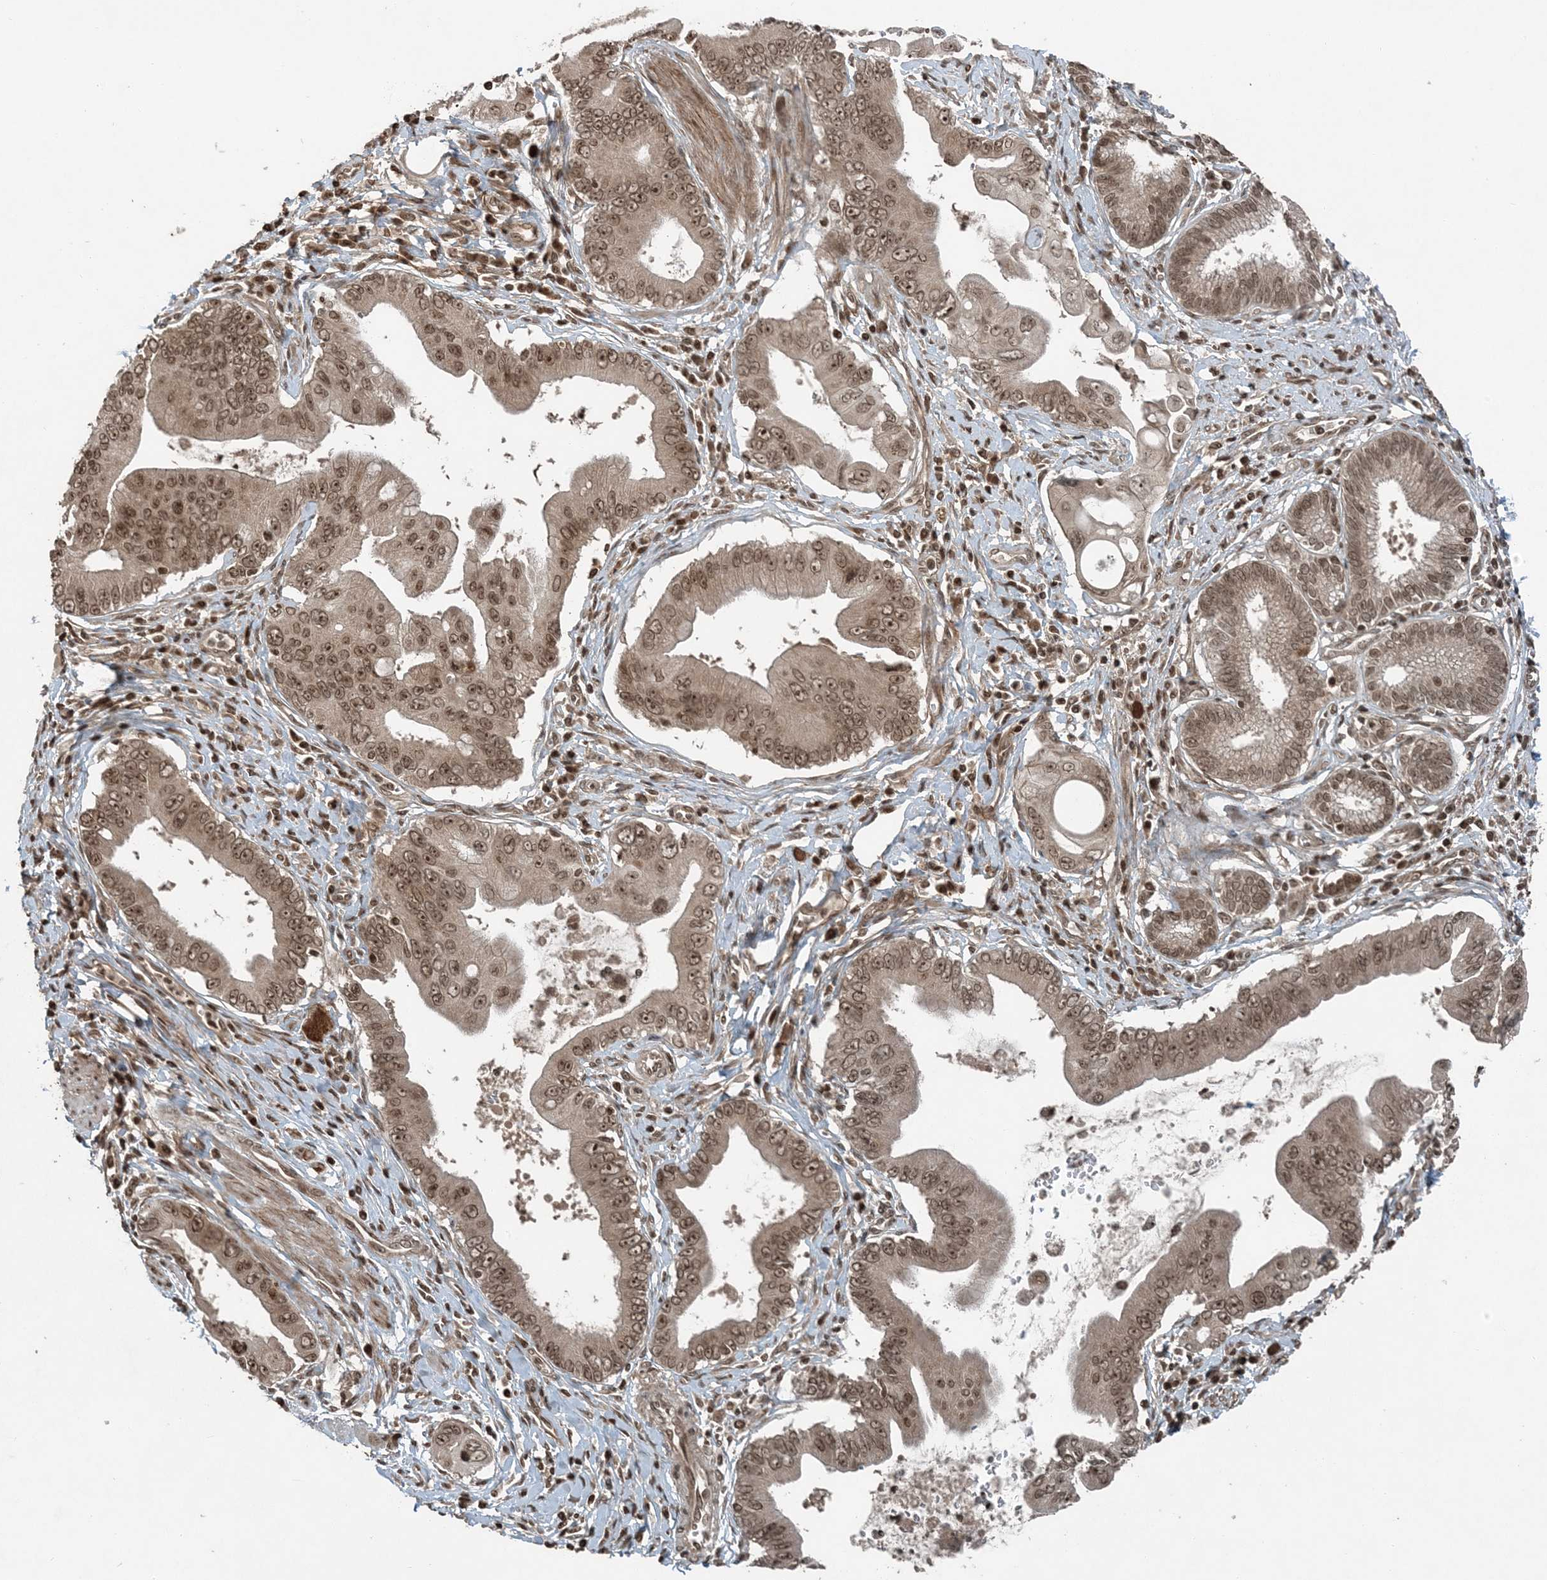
{"staining": {"intensity": "moderate", "quantity": ">75%", "location": "cytoplasmic/membranous,nuclear"}, "tissue": "pancreatic cancer", "cell_type": "Tumor cells", "image_type": "cancer", "snomed": [{"axis": "morphology", "description": "Adenocarcinoma, NOS"}, {"axis": "topography", "description": "Pancreas"}], "caption": "Protein staining shows moderate cytoplasmic/membranous and nuclear positivity in about >75% of tumor cells in pancreatic cancer.", "gene": "ZFAND2B", "patient": {"sex": "male", "age": 78}}